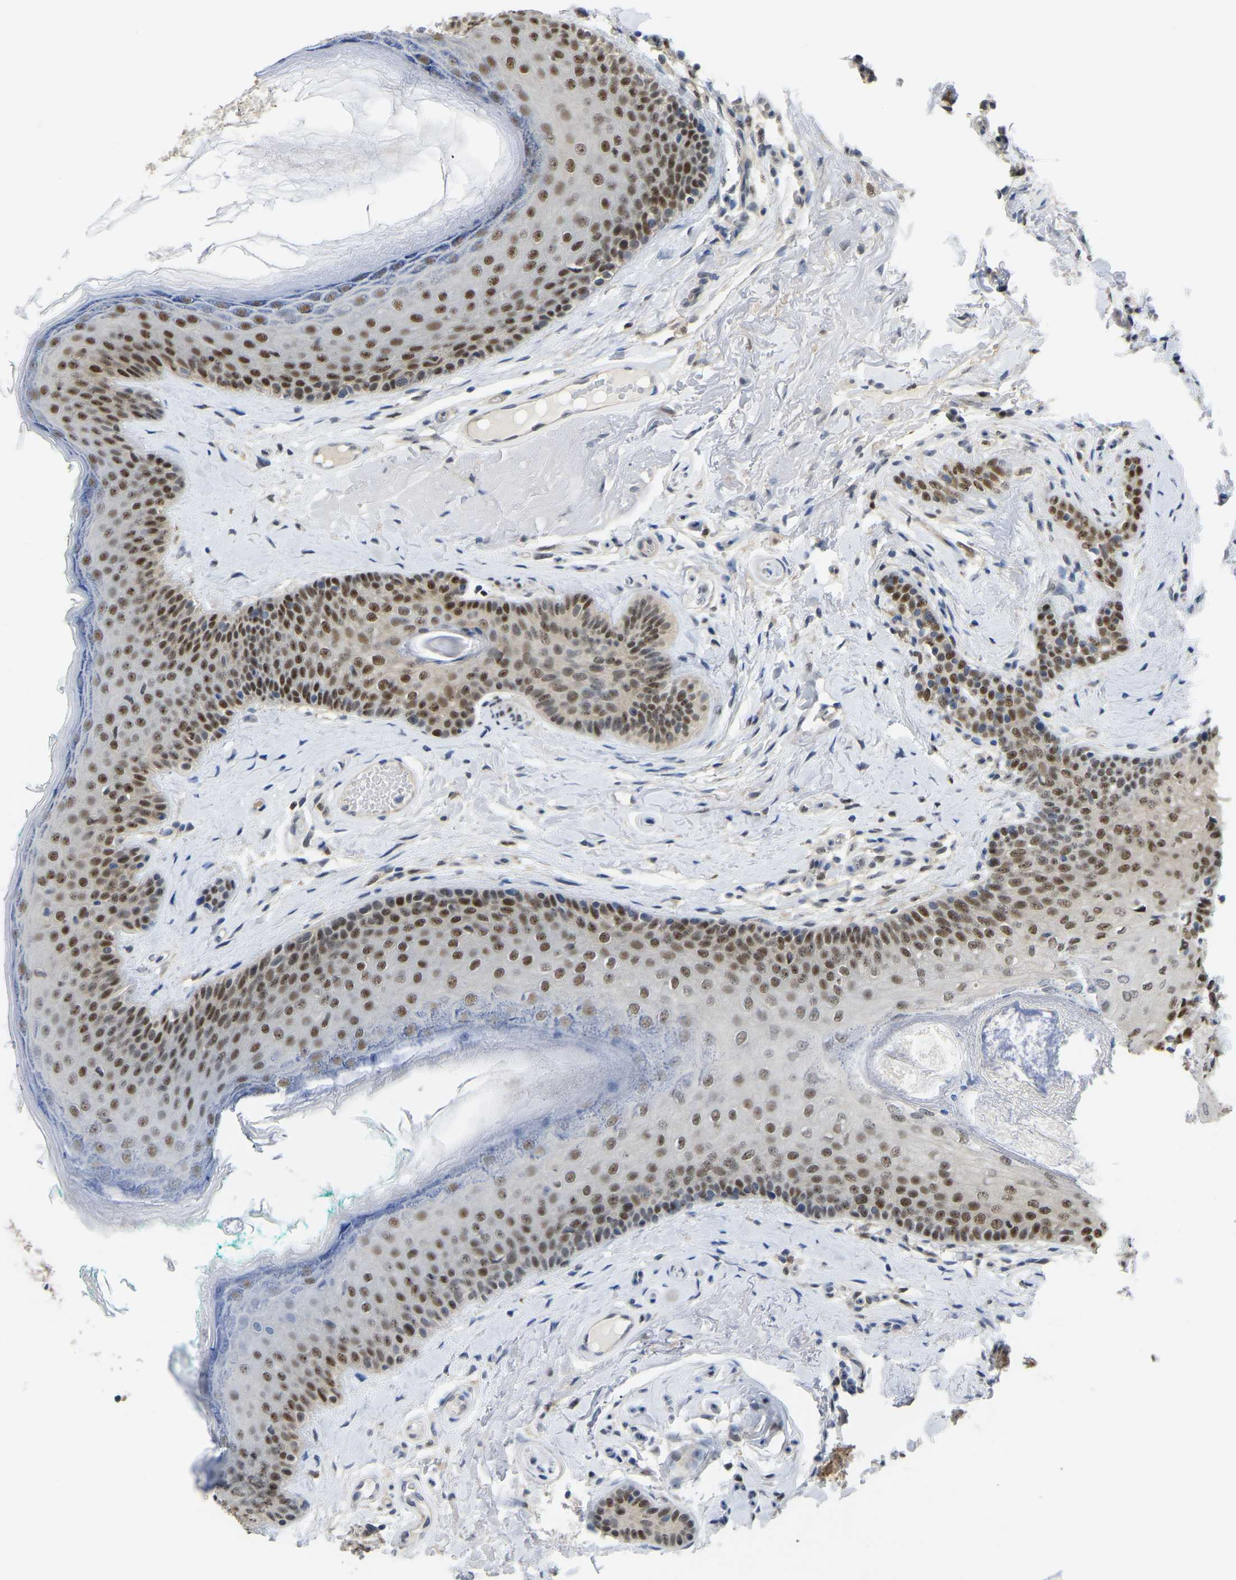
{"staining": {"intensity": "strong", "quantity": ">75%", "location": "nuclear"}, "tissue": "oral mucosa", "cell_type": "Squamous epithelial cells", "image_type": "normal", "snomed": [{"axis": "morphology", "description": "Normal tissue, NOS"}, {"axis": "topography", "description": "Skin"}, {"axis": "topography", "description": "Oral tissue"}], "caption": "Immunohistochemistry (IHC) photomicrograph of normal oral mucosa stained for a protein (brown), which reveals high levels of strong nuclear staining in about >75% of squamous epithelial cells.", "gene": "KLRG2", "patient": {"sex": "male", "age": 84}}